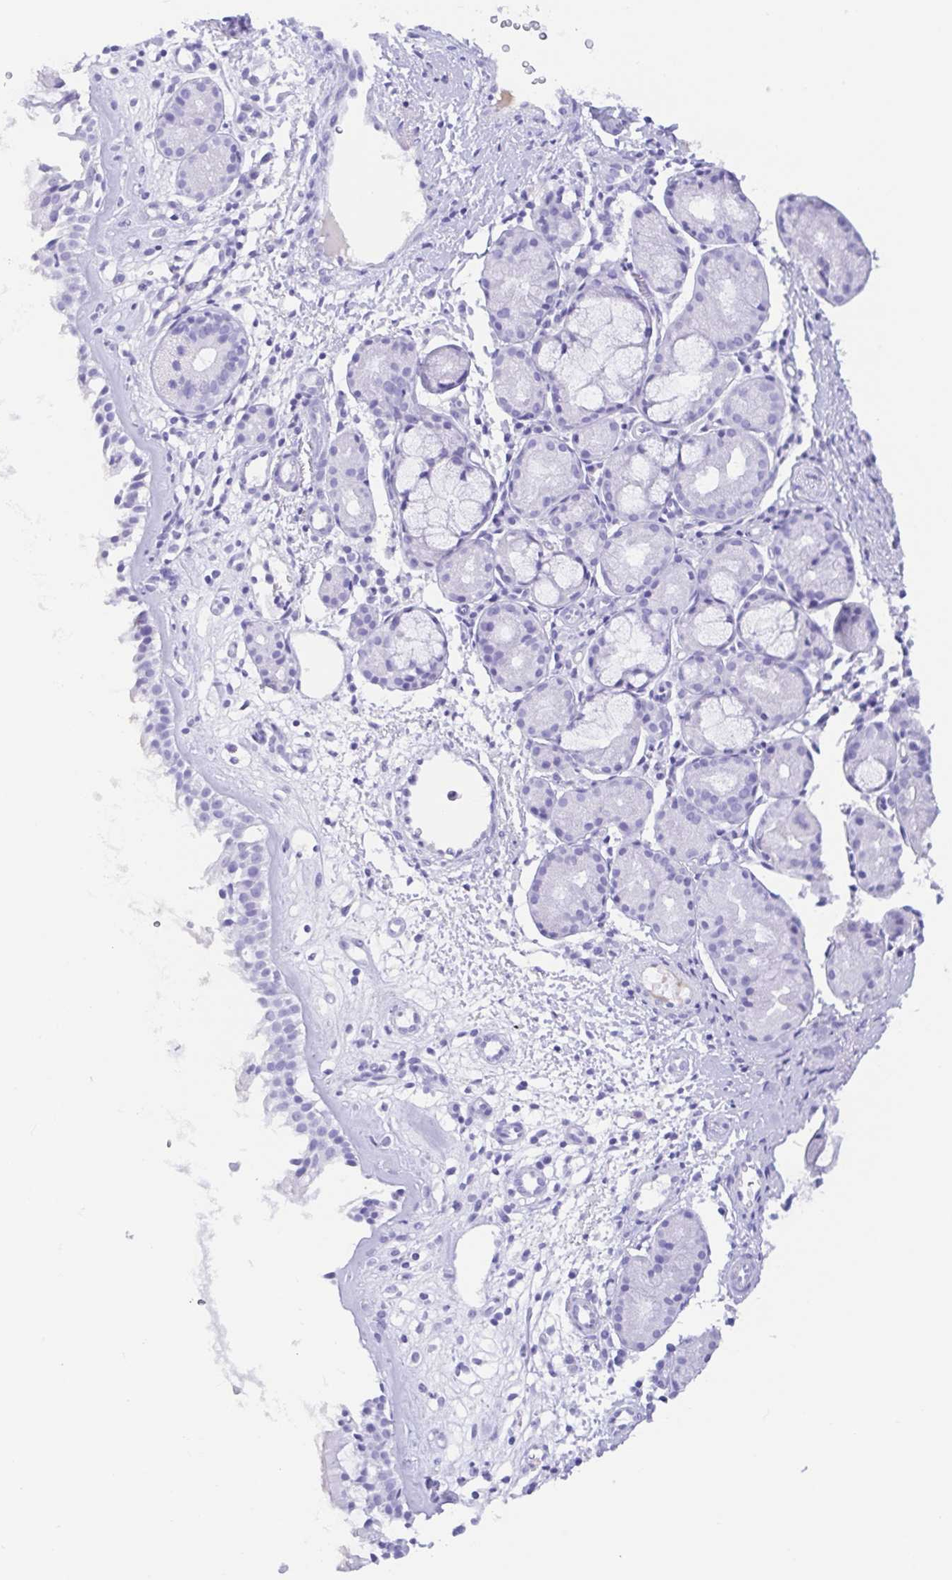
{"staining": {"intensity": "negative", "quantity": "none", "location": "none"}, "tissue": "nasopharynx", "cell_type": "Respiratory epithelial cells", "image_type": "normal", "snomed": [{"axis": "morphology", "description": "Normal tissue, NOS"}, {"axis": "topography", "description": "Nasopharynx"}], "caption": "Immunohistochemistry image of normal human nasopharynx stained for a protein (brown), which shows no positivity in respiratory epithelial cells. (Brightfield microscopy of DAB immunohistochemistry at high magnification).", "gene": "GKN1", "patient": {"sex": "male", "age": 65}}